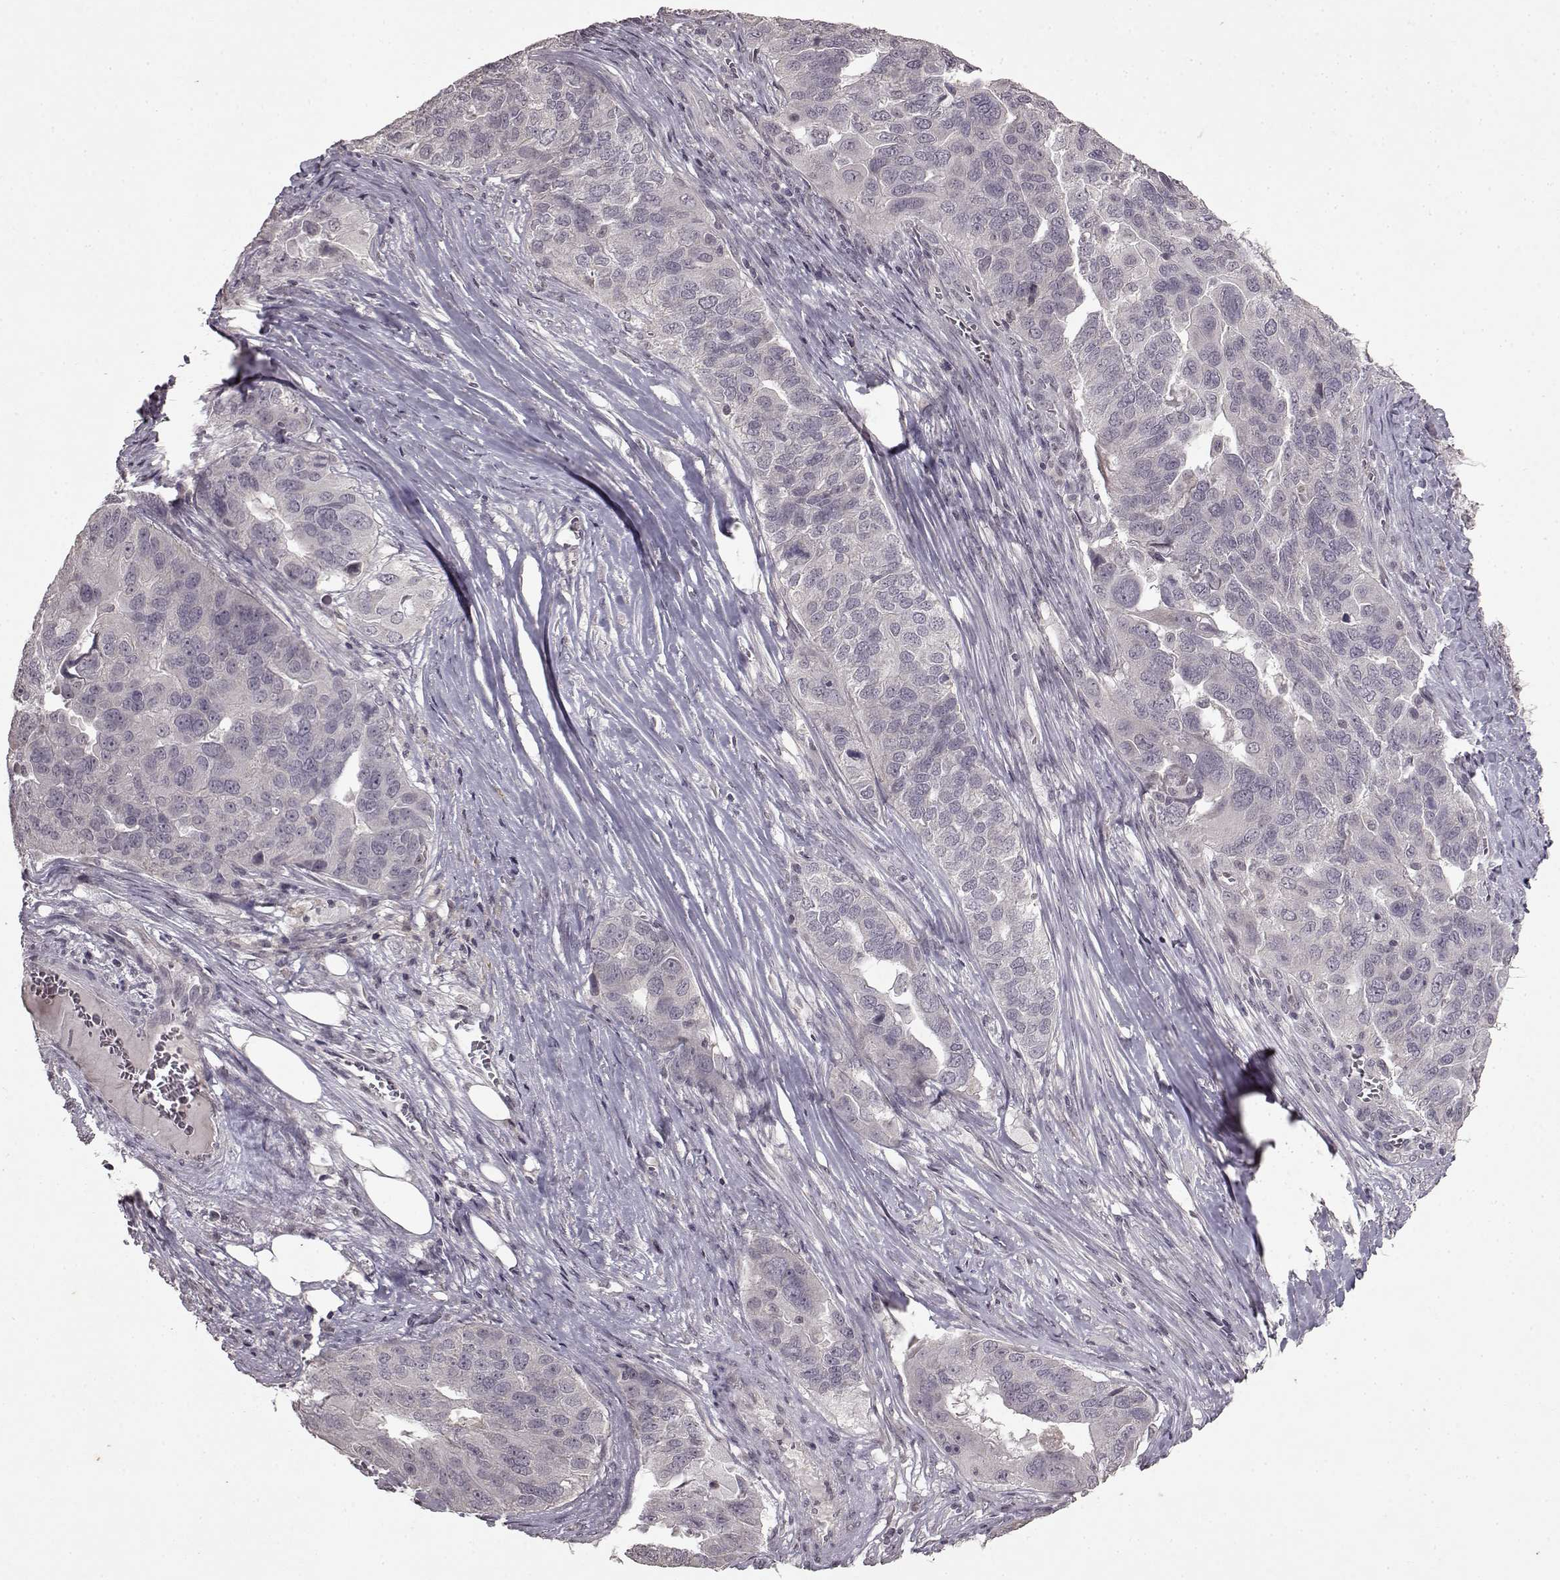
{"staining": {"intensity": "negative", "quantity": "none", "location": "none"}, "tissue": "ovarian cancer", "cell_type": "Tumor cells", "image_type": "cancer", "snomed": [{"axis": "morphology", "description": "Carcinoma, endometroid"}, {"axis": "topography", "description": "Soft tissue"}, {"axis": "topography", "description": "Ovary"}], "caption": "An IHC image of endometroid carcinoma (ovarian) is shown. There is no staining in tumor cells of endometroid carcinoma (ovarian).", "gene": "LHB", "patient": {"sex": "female", "age": 52}}